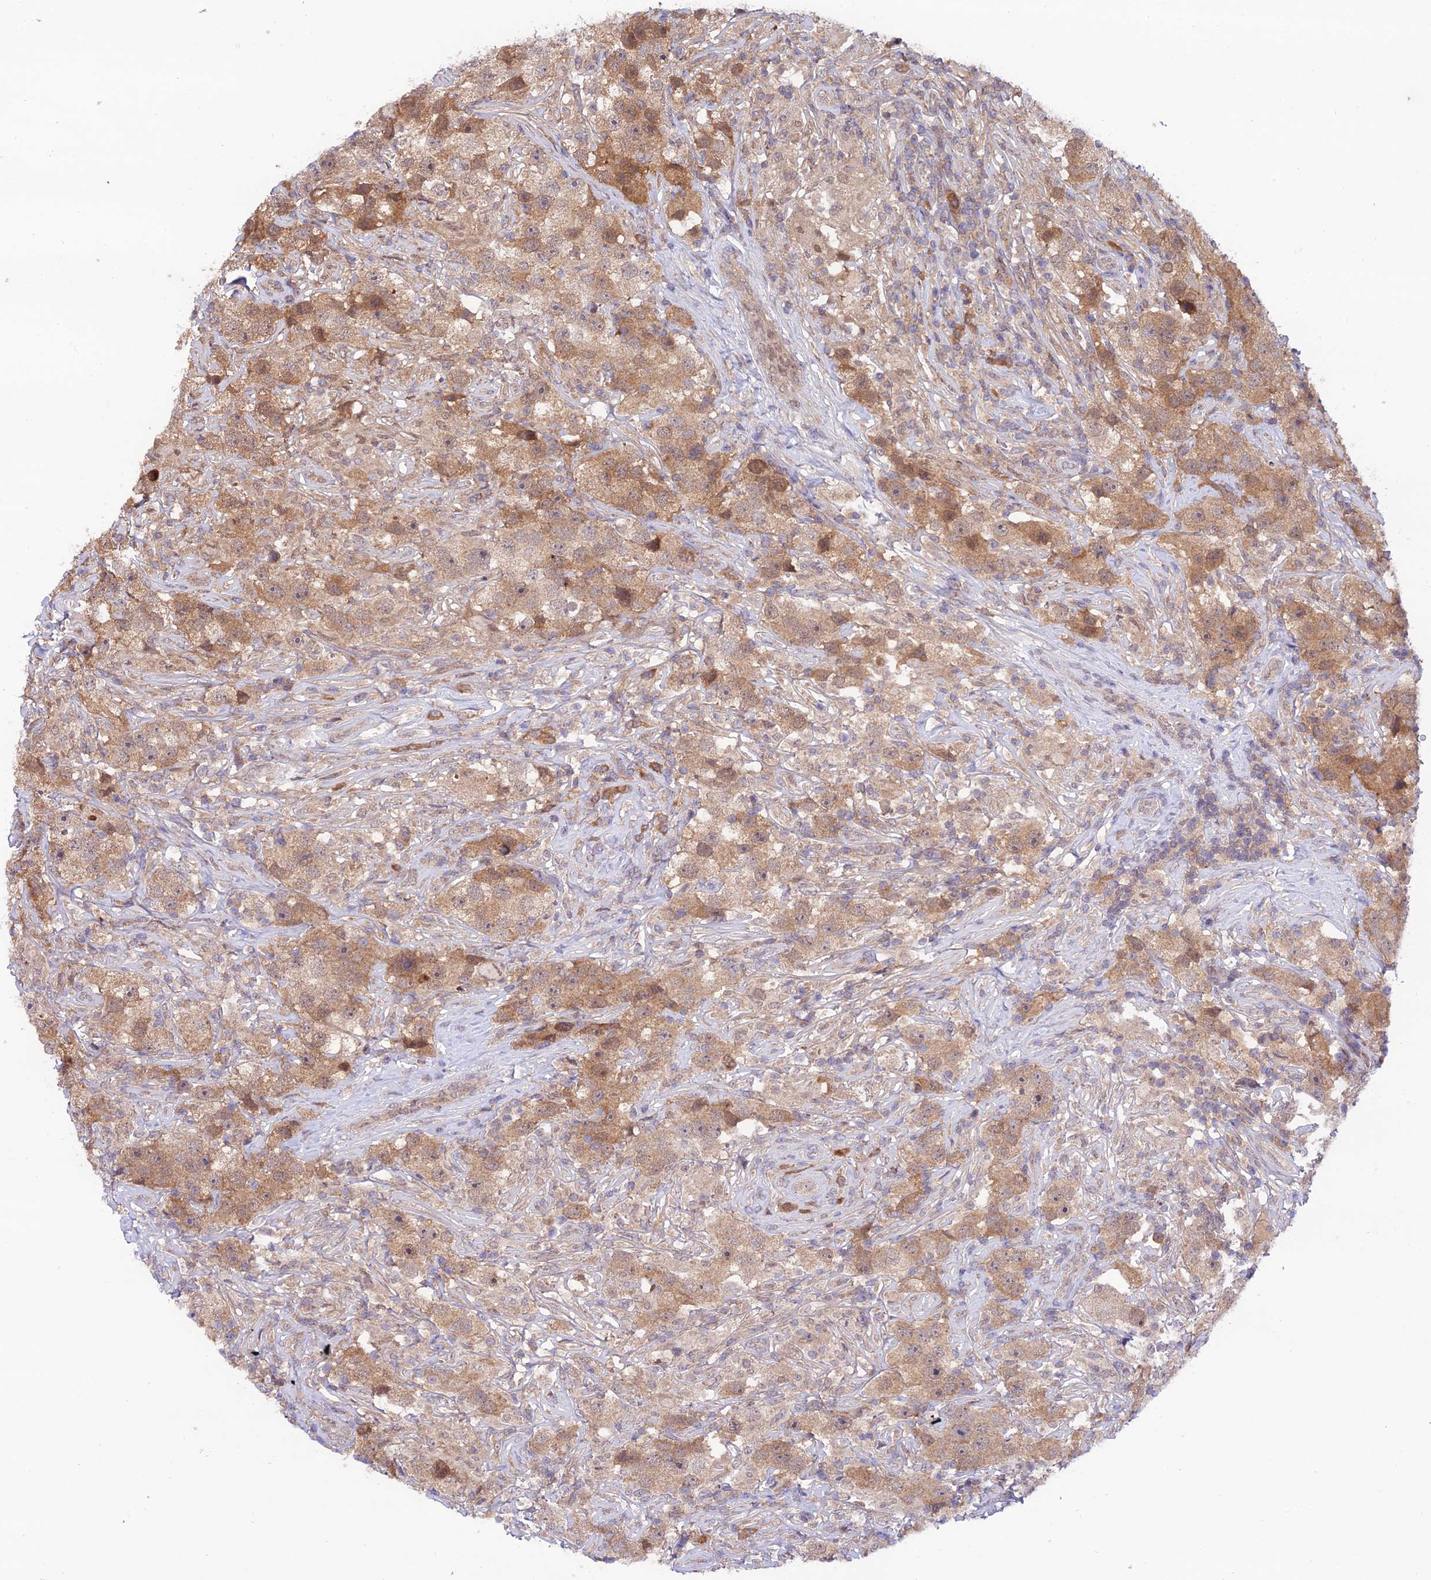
{"staining": {"intensity": "moderate", "quantity": ">75%", "location": "cytoplasmic/membranous"}, "tissue": "testis cancer", "cell_type": "Tumor cells", "image_type": "cancer", "snomed": [{"axis": "morphology", "description": "Seminoma, NOS"}, {"axis": "topography", "description": "Testis"}], "caption": "Human seminoma (testis) stained for a protein (brown) demonstrates moderate cytoplasmic/membranous positive expression in about >75% of tumor cells.", "gene": "TRIM40", "patient": {"sex": "male", "age": 49}}